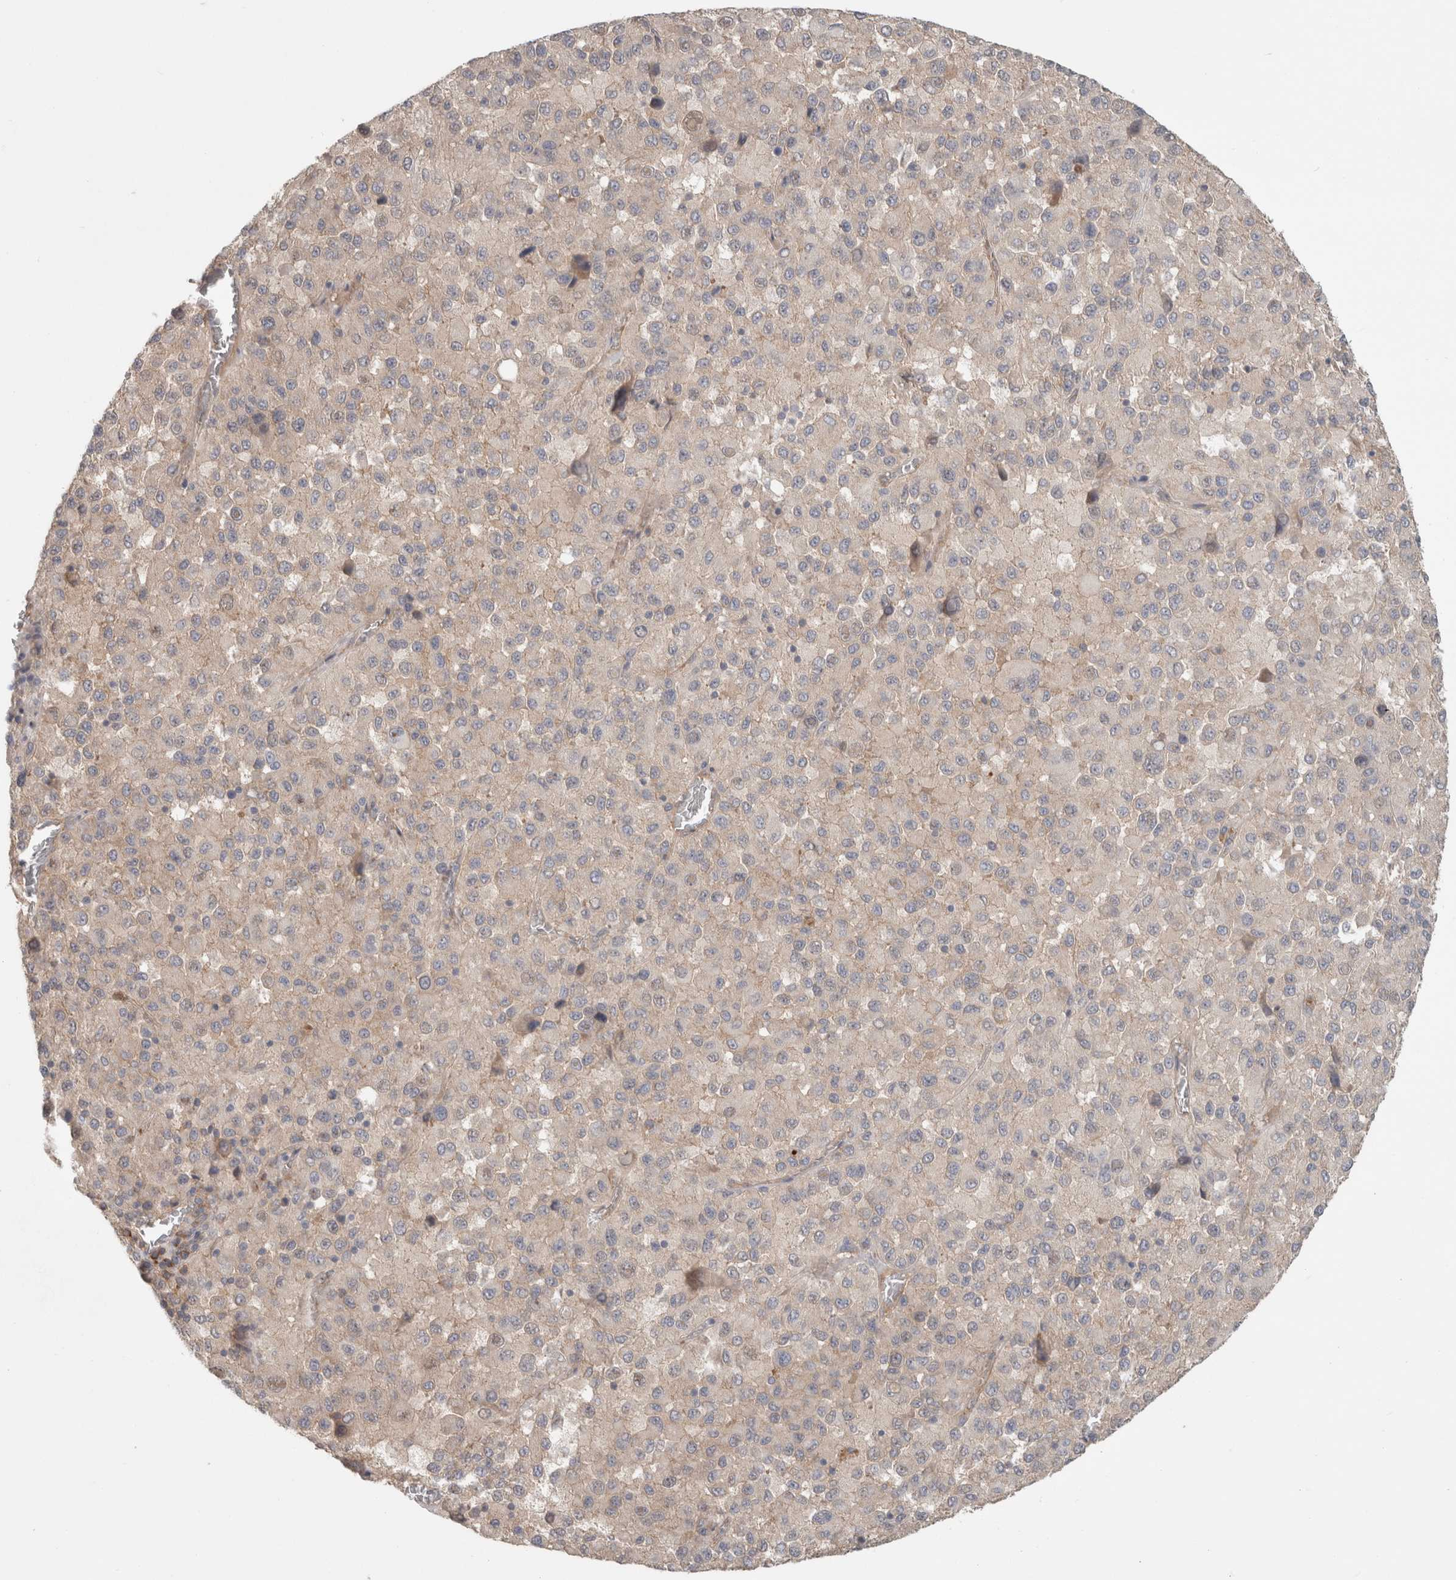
{"staining": {"intensity": "negative", "quantity": "none", "location": "none"}, "tissue": "melanoma", "cell_type": "Tumor cells", "image_type": "cancer", "snomed": [{"axis": "morphology", "description": "Malignant melanoma, Metastatic site"}, {"axis": "topography", "description": "Lung"}], "caption": "Malignant melanoma (metastatic site) stained for a protein using immunohistochemistry (IHC) reveals no staining tumor cells.", "gene": "RASAL2", "patient": {"sex": "male", "age": 64}}